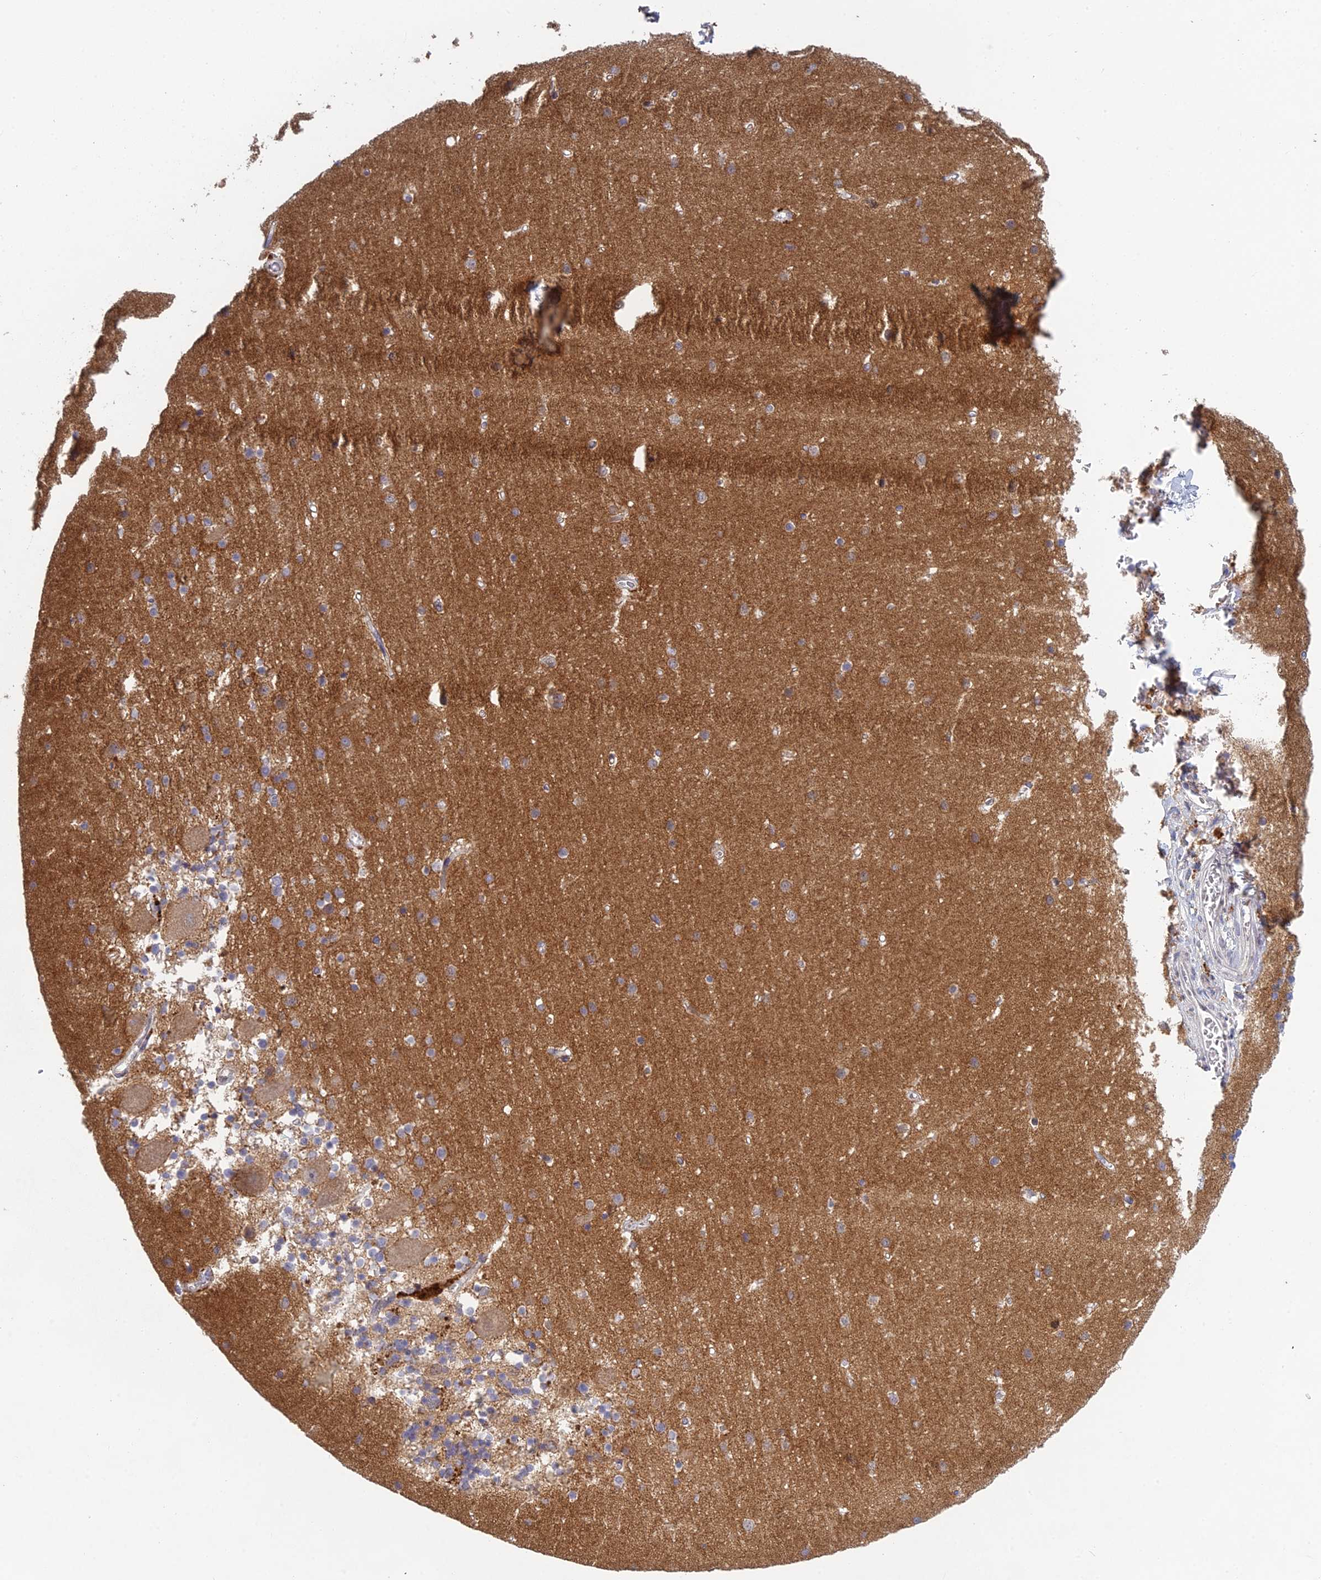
{"staining": {"intensity": "moderate", "quantity": "25%-75%", "location": "cytoplasmic/membranous"}, "tissue": "cerebellum", "cell_type": "Cells in granular layer", "image_type": "normal", "snomed": [{"axis": "morphology", "description": "Normal tissue, NOS"}, {"axis": "topography", "description": "Cerebellum"}], "caption": "Protein staining reveals moderate cytoplasmic/membranous positivity in about 25%-75% of cells in granular layer in unremarkable cerebellum.", "gene": "FOXS1", "patient": {"sex": "male", "age": 54}}